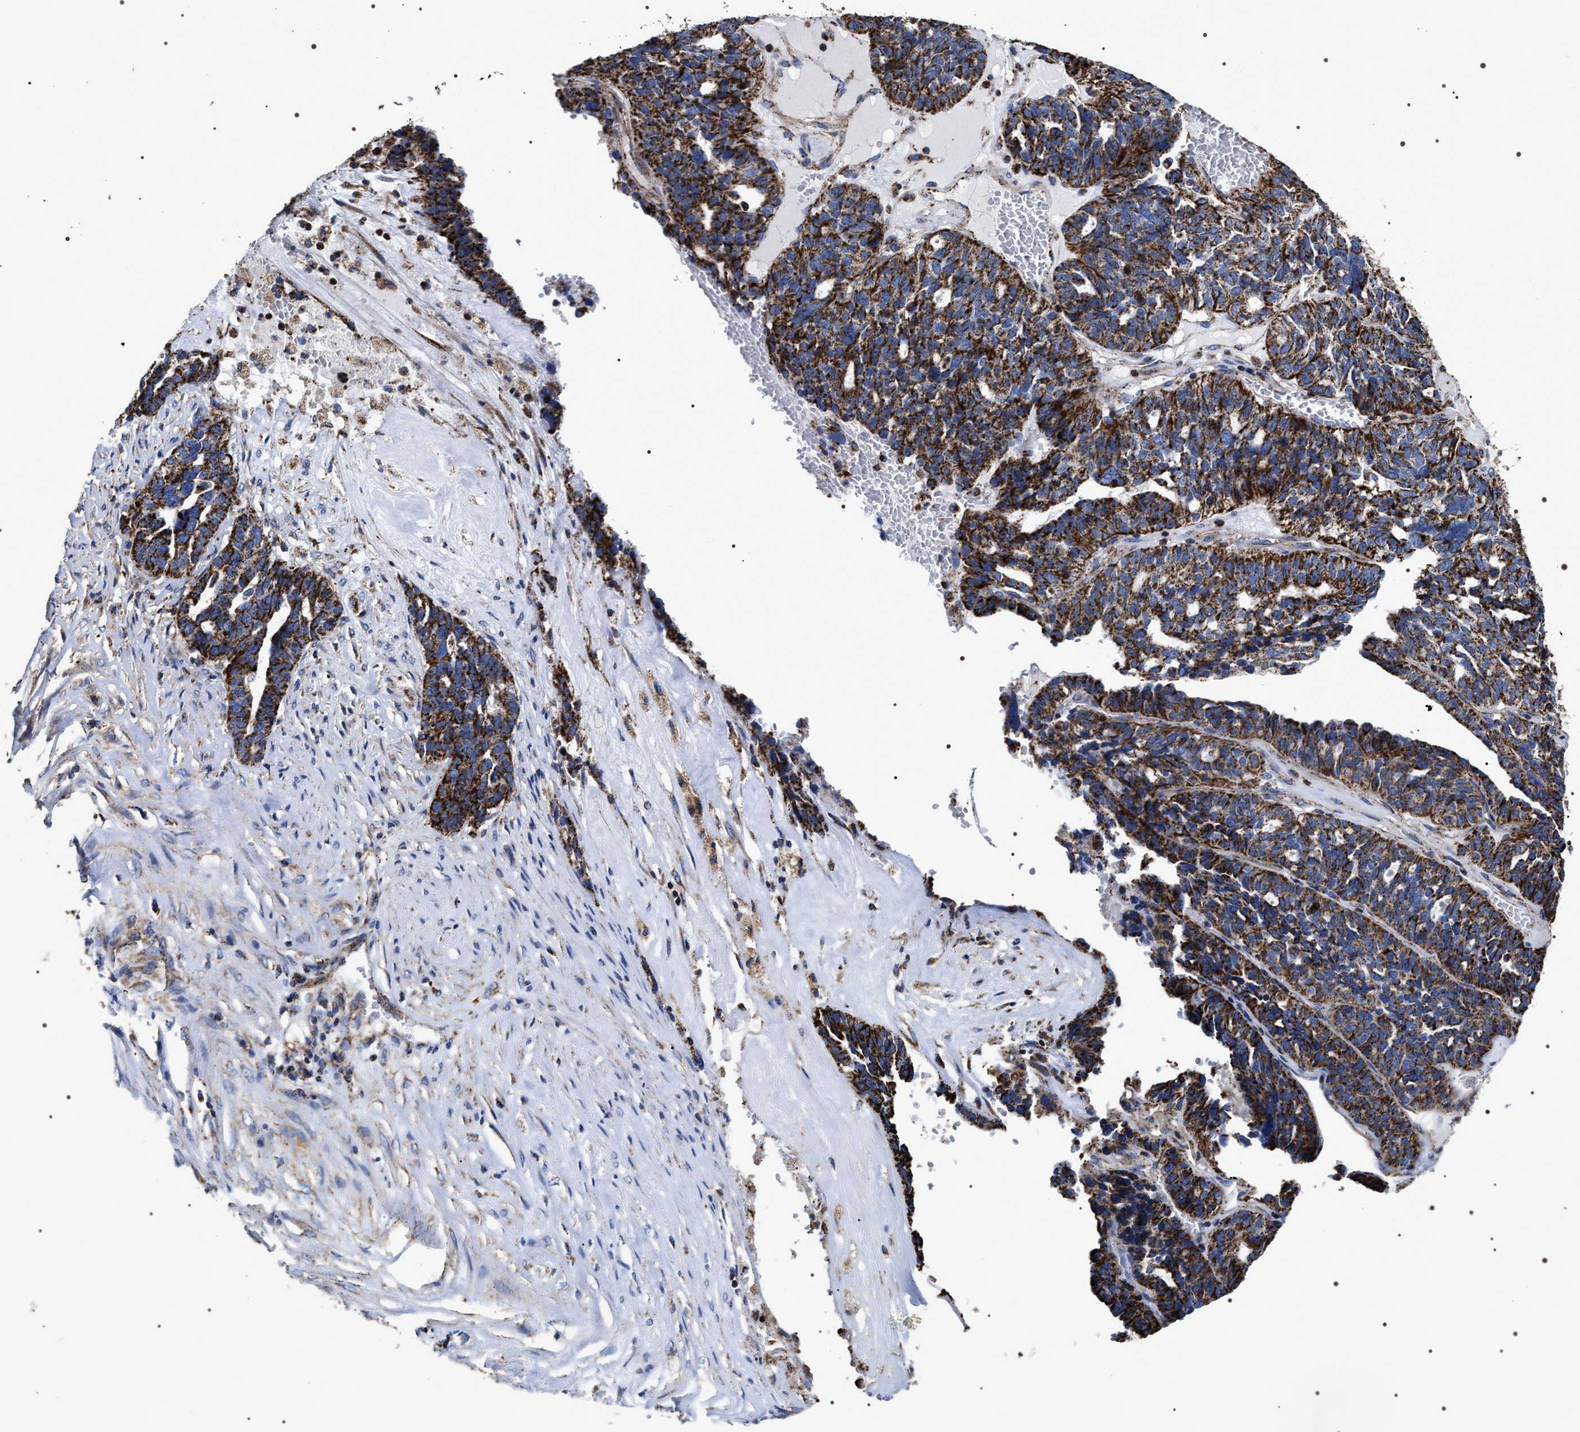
{"staining": {"intensity": "strong", "quantity": ">75%", "location": "cytoplasmic/membranous"}, "tissue": "ovarian cancer", "cell_type": "Tumor cells", "image_type": "cancer", "snomed": [{"axis": "morphology", "description": "Cystadenocarcinoma, serous, NOS"}, {"axis": "topography", "description": "Ovary"}], "caption": "Immunohistochemical staining of human ovarian cancer displays high levels of strong cytoplasmic/membranous protein staining in about >75% of tumor cells.", "gene": "COG5", "patient": {"sex": "female", "age": 59}}